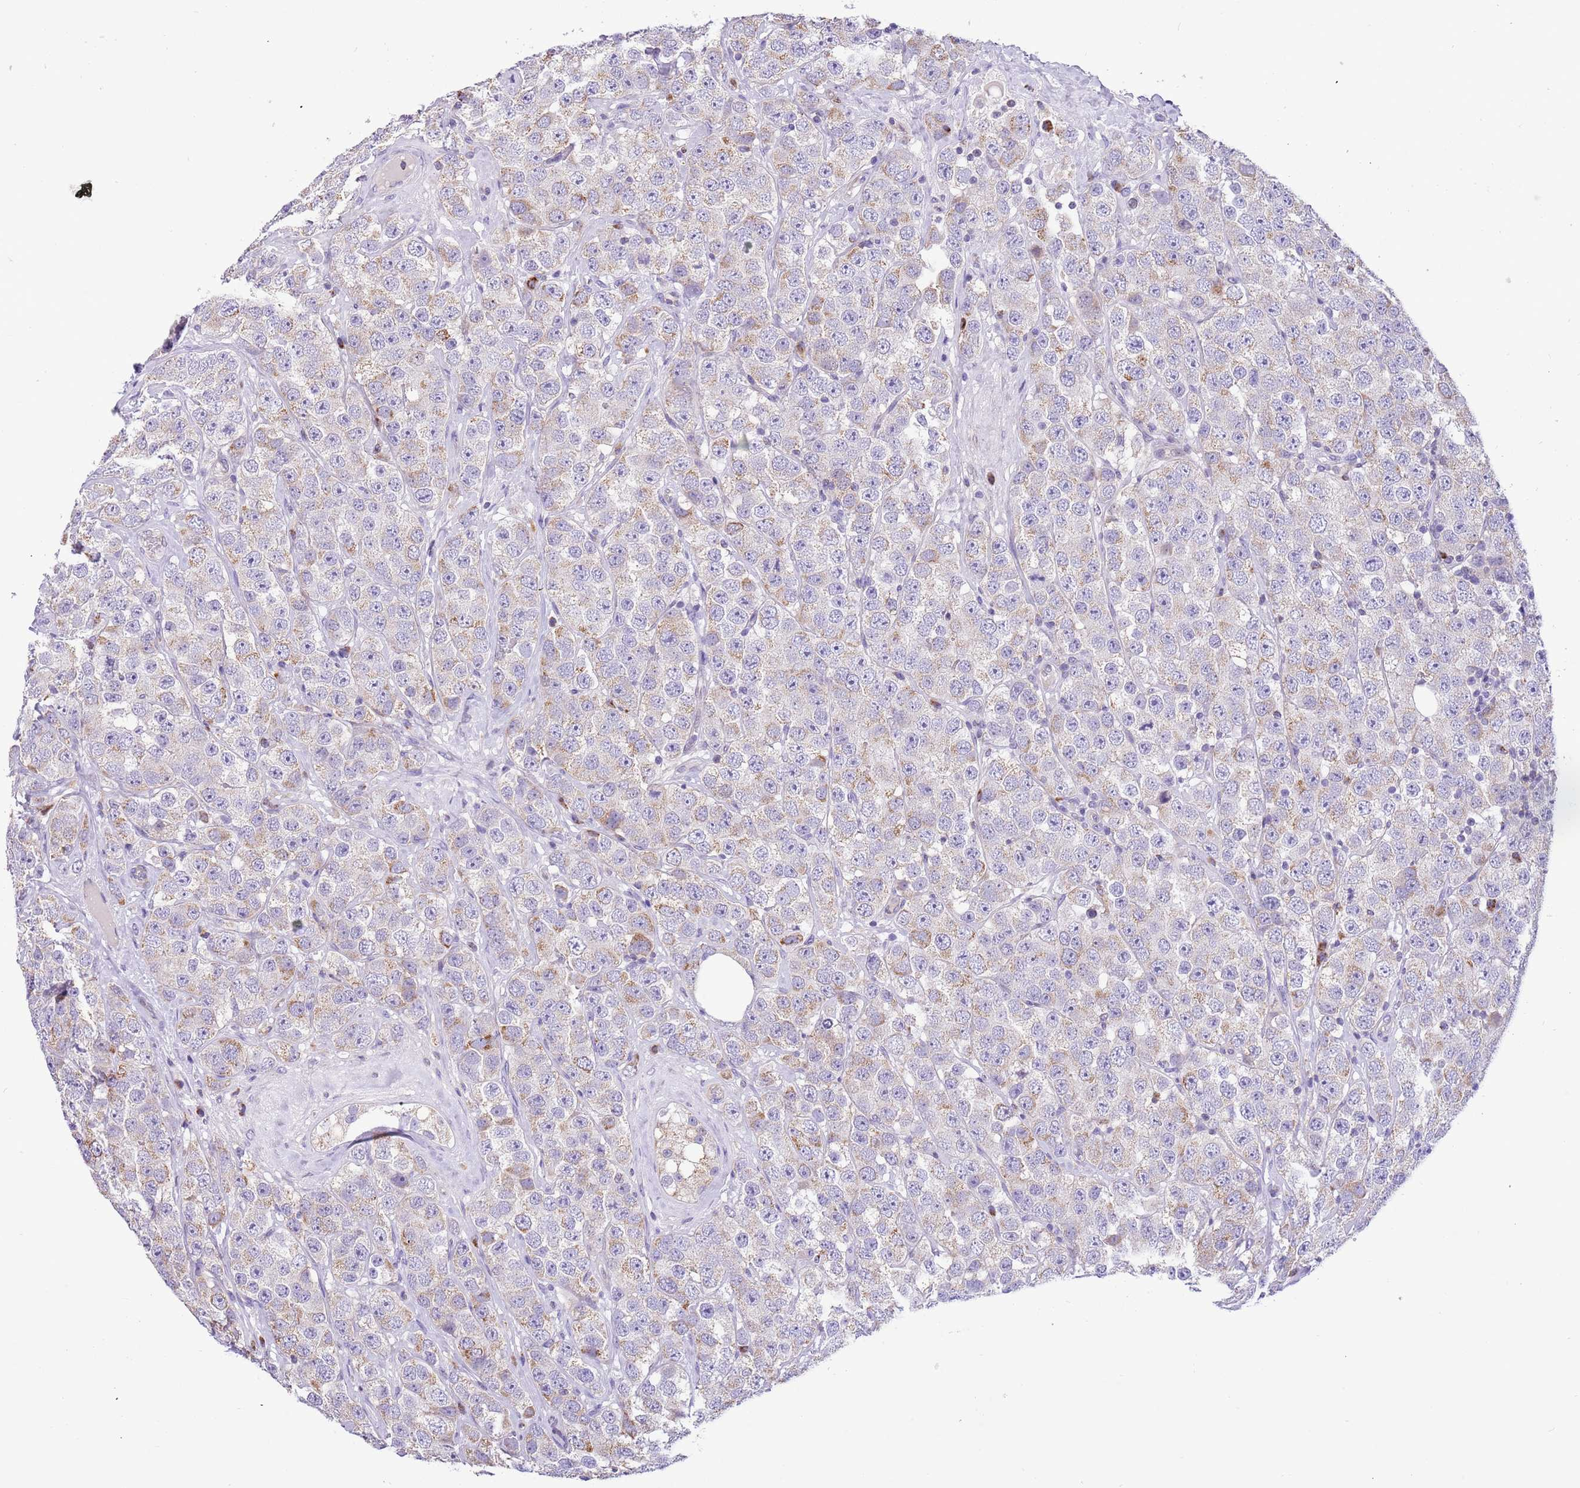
{"staining": {"intensity": "weak", "quantity": "<25%", "location": "cytoplasmic/membranous"}, "tissue": "testis cancer", "cell_type": "Tumor cells", "image_type": "cancer", "snomed": [{"axis": "morphology", "description": "Seminoma, NOS"}, {"axis": "topography", "description": "Testis"}], "caption": "A histopathology image of testis cancer stained for a protein exhibits no brown staining in tumor cells. (Brightfield microscopy of DAB (3,3'-diaminobenzidine) immunohistochemistry (IHC) at high magnification).", "gene": "COX17", "patient": {"sex": "male", "age": 28}}